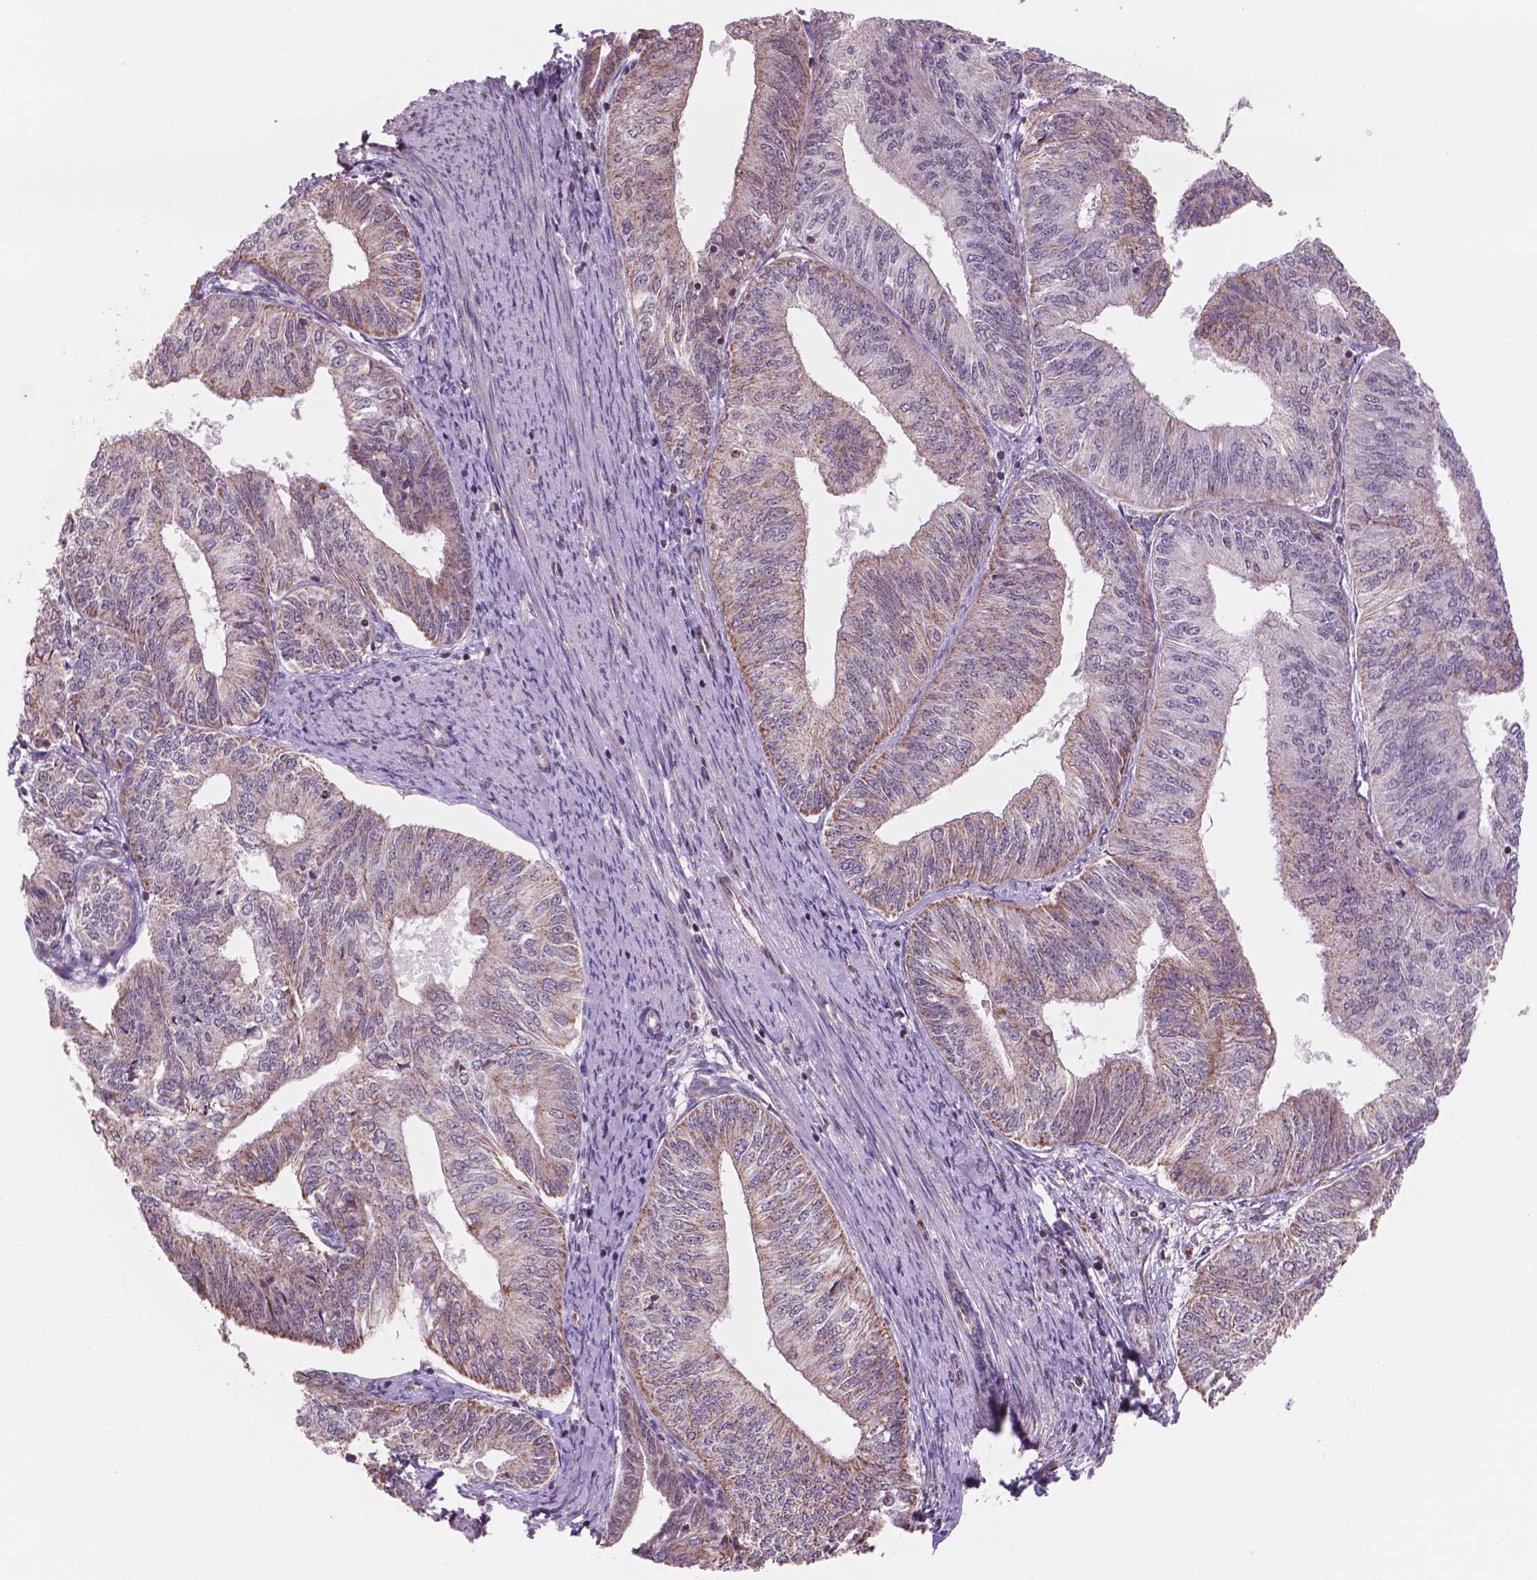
{"staining": {"intensity": "moderate", "quantity": "25%-75%", "location": "cytoplasmic/membranous"}, "tissue": "endometrial cancer", "cell_type": "Tumor cells", "image_type": "cancer", "snomed": [{"axis": "morphology", "description": "Adenocarcinoma, NOS"}, {"axis": "topography", "description": "Endometrium"}], "caption": "Endometrial cancer was stained to show a protein in brown. There is medium levels of moderate cytoplasmic/membranous positivity in about 25%-75% of tumor cells.", "gene": "NDUFA10", "patient": {"sex": "female", "age": 58}}